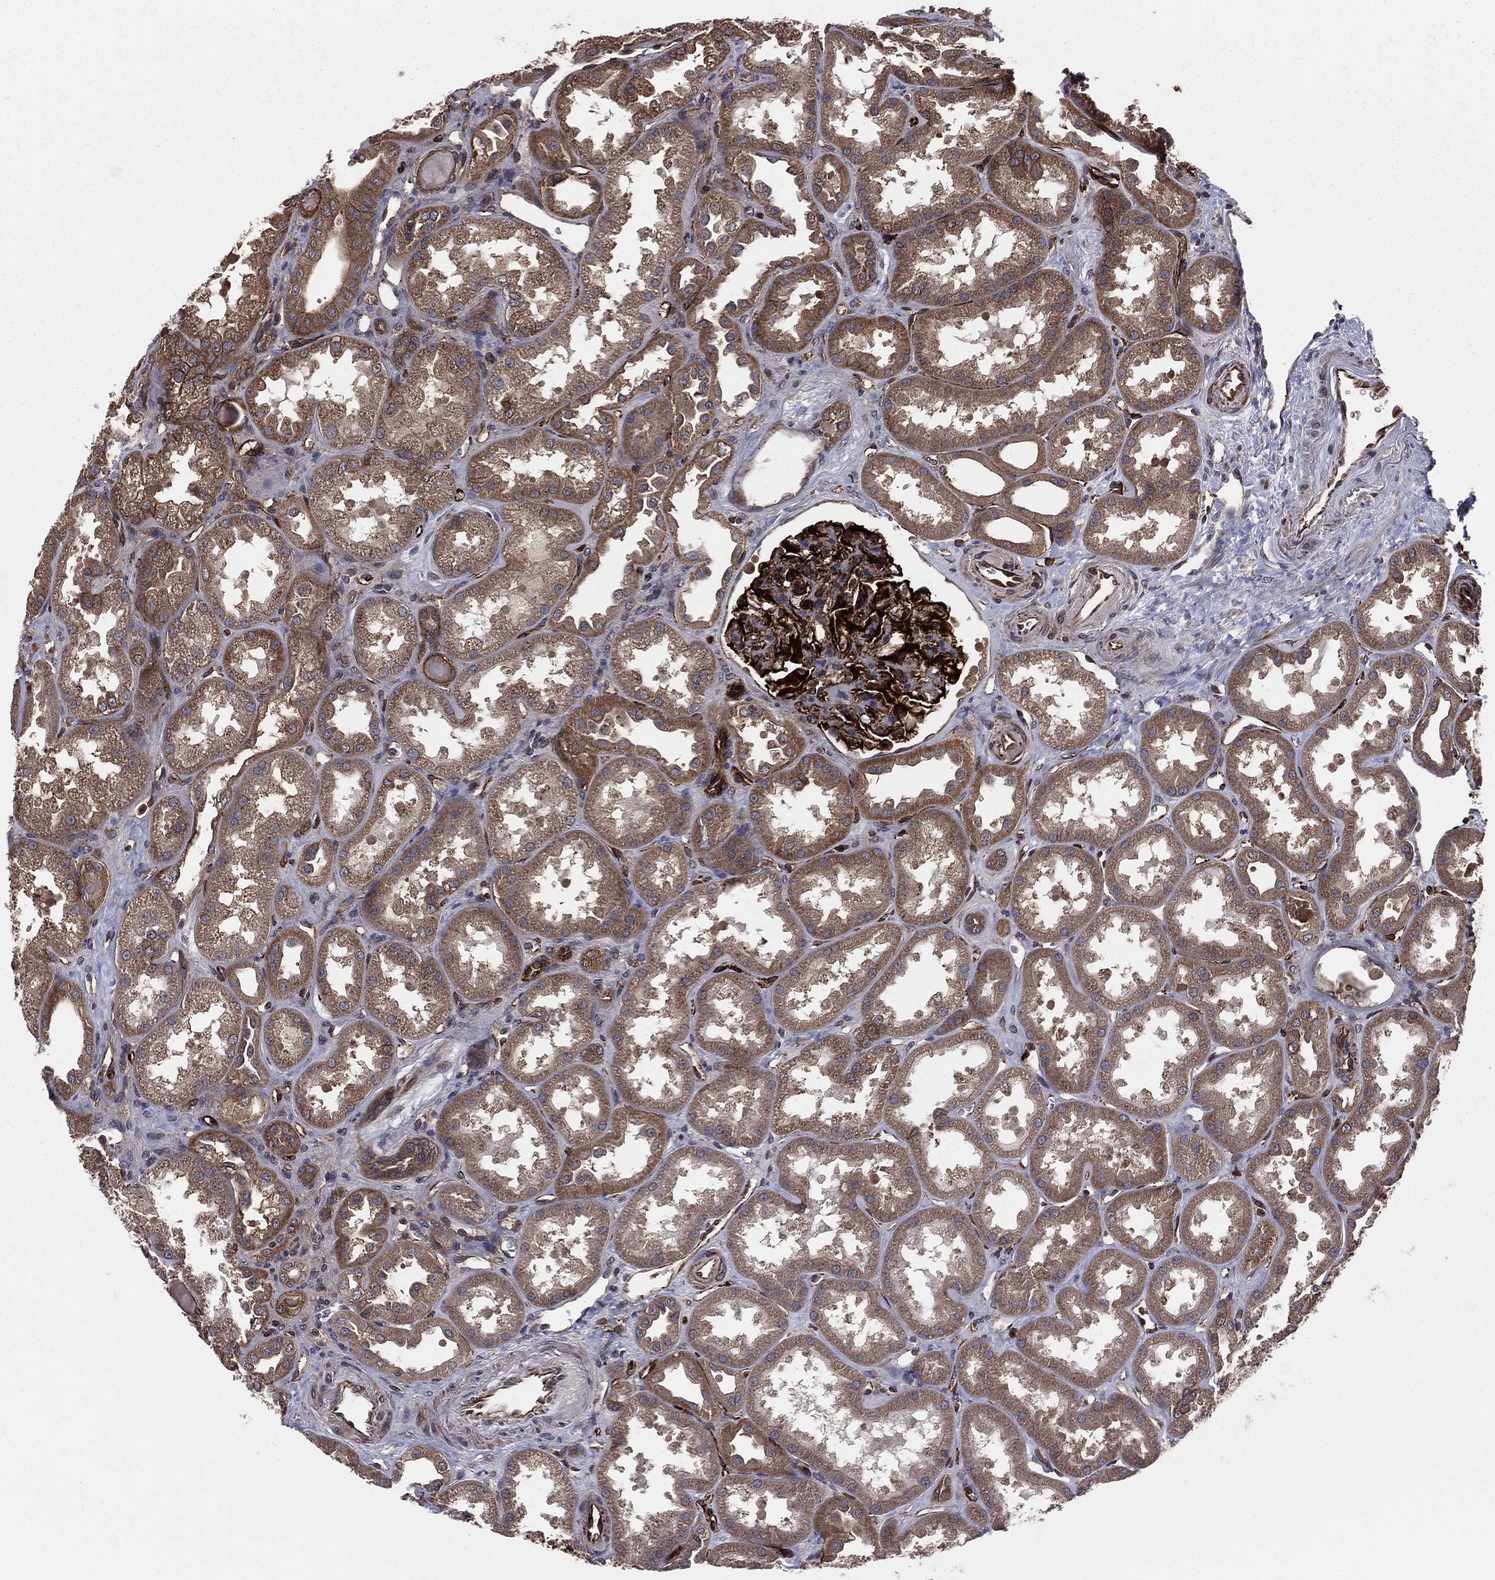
{"staining": {"intensity": "strong", "quantity": "25%-75%", "location": "cytoplasmic/membranous"}, "tissue": "kidney", "cell_type": "Cells in glomeruli", "image_type": "normal", "snomed": [{"axis": "morphology", "description": "Normal tissue, NOS"}, {"axis": "topography", "description": "Kidney"}], "caption": "Kidney stained with DAB immunohistochemistry (IHC) reveals high levels of strong cytoplasmic/membranous positivity in about 25%-75% of cells in glomeruli. (Brightfield microscopy of DAB IHC at high magnification).", "gene": "CERT1", "patient": {"sex": "male", "age": 61}}